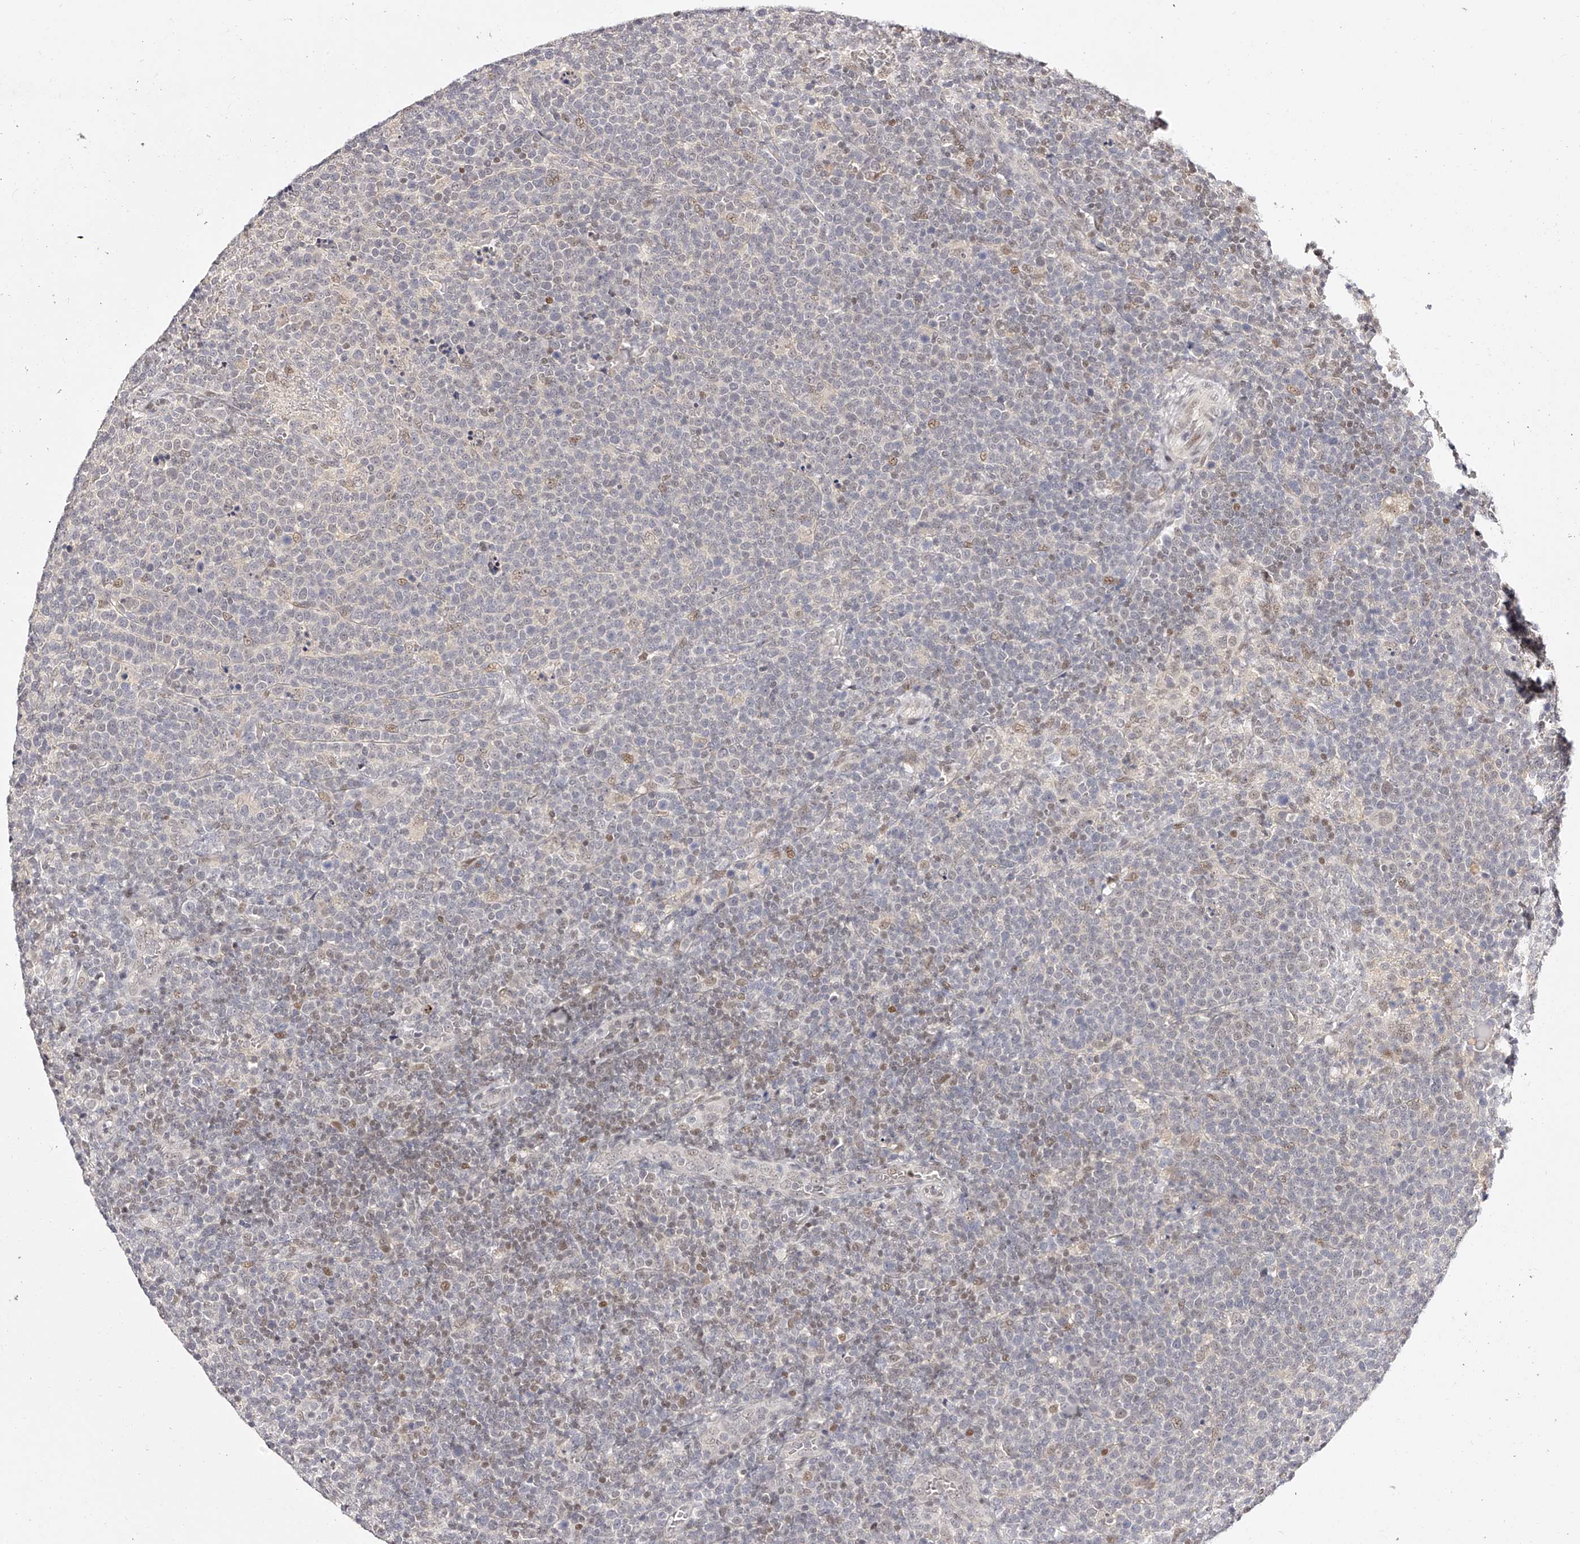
{"staining": {"intensity": "moderate", "quantity": "<25%", "location": "nuclear"}, "tissue": "lymphoma", "cell_type": "Tumor cells", "image_type": "cancer", "snomed": [{"axis": "morphology", "description": "Malignant lymphoma, non-Hodgkin's type, High grade"}, {"axis": "topography", "description": "Lymph node"}], "caption": "This is a photomicrograph of immunohistochemistry staining of lymphoma, which shows moderate staining in the nuclear of tumor cells.", "gene": "USF3", "patient": {"sex": "male", "age": 61}}